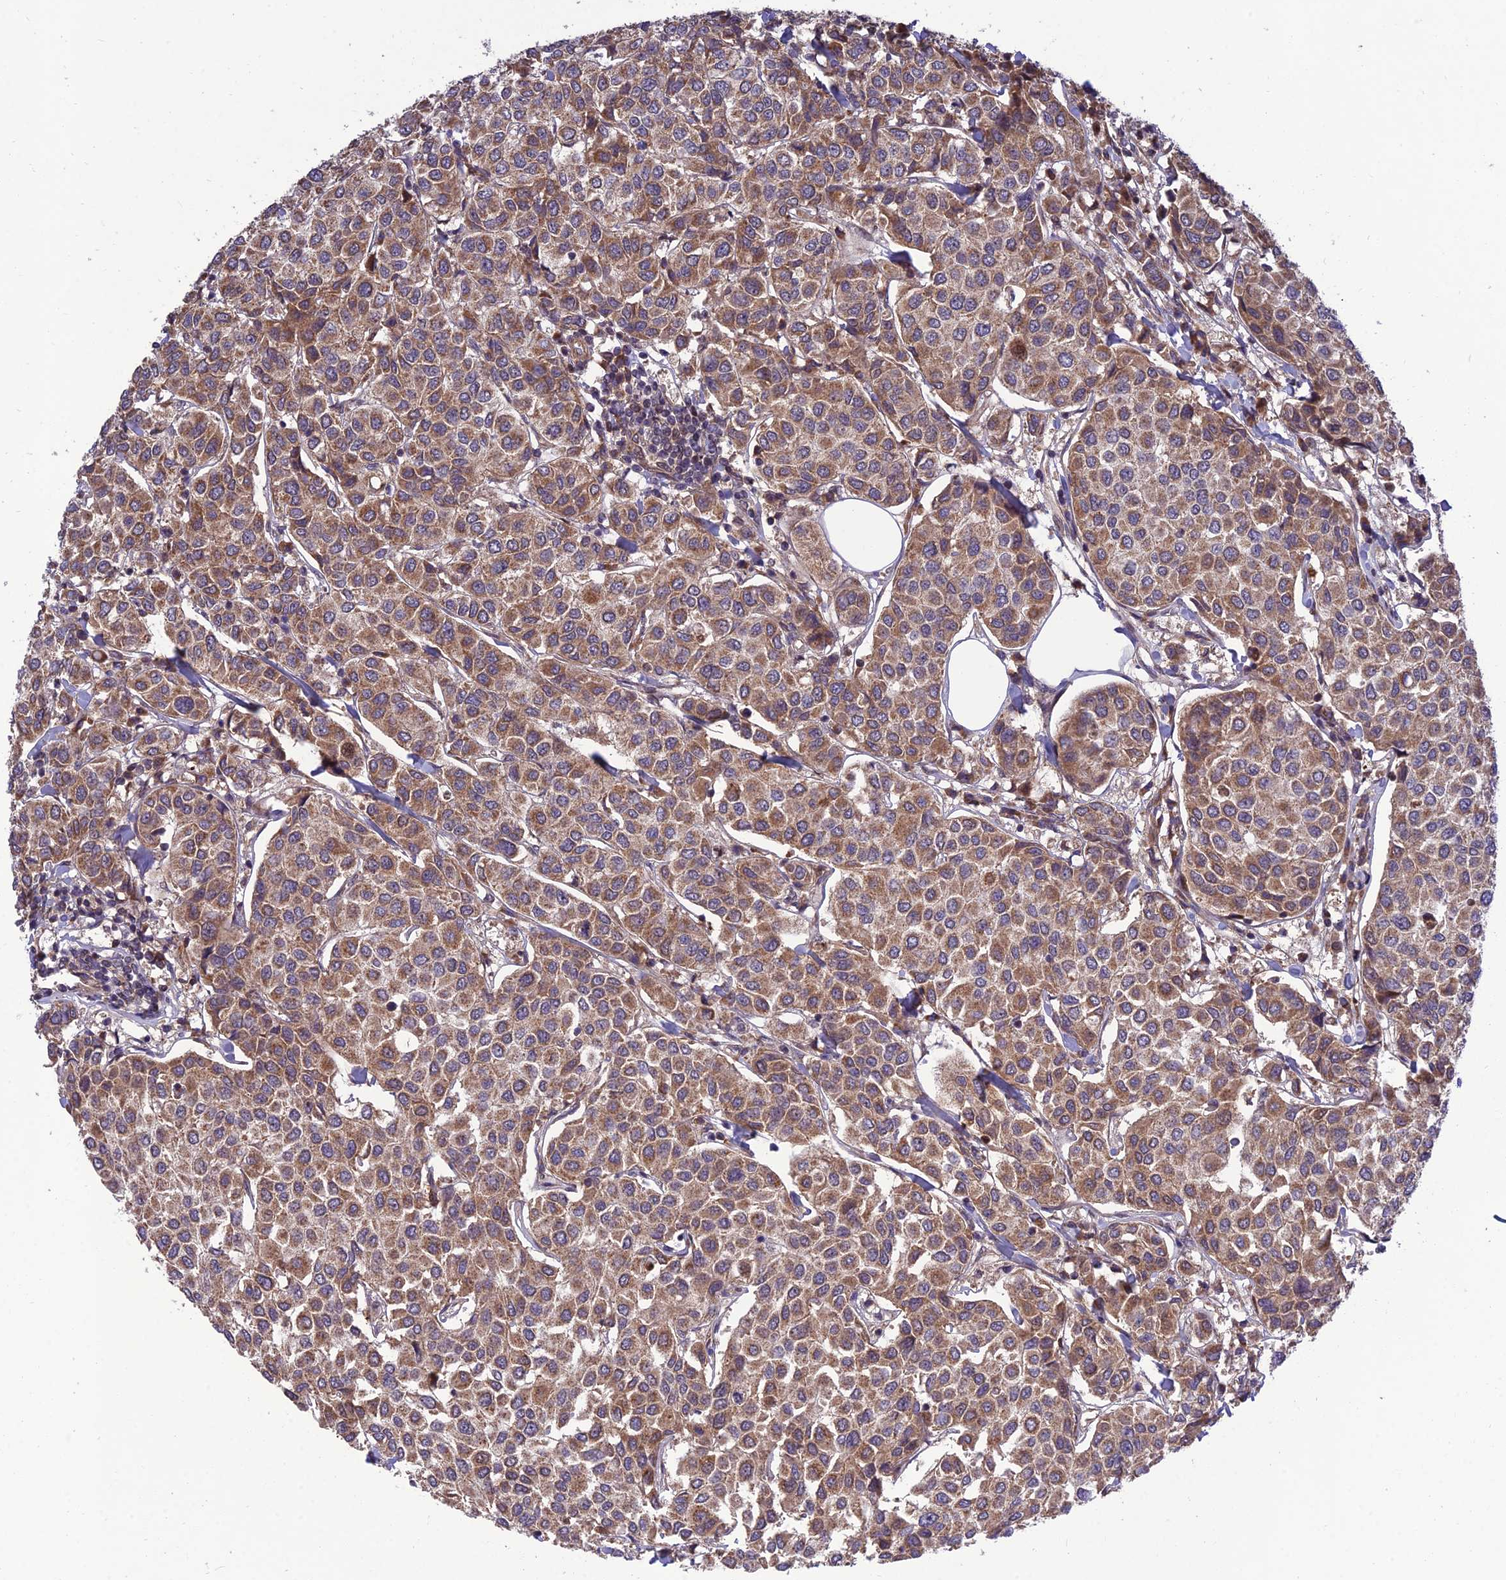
{"staining": {"intensity": "moderate", "quantity": ">75%", "location": "cytoplasmic/membranous"}, "tissue": "breast cancer", "cell_type": "Tumor cells", "image_type": "cancer", "snomed": [{"axis": "morphology", "description": "Duct carcinoma"}, {"axis": "topography", "description": "Breast"}], "caption": "IHC (DAB) staining of breast cancer exhibits moderate cytoplasmic/membranous protein staining in approximately >75% of tumor cells.", "gene": "PLEKHG2", "patient": {"sex": "female", "age": 55}}